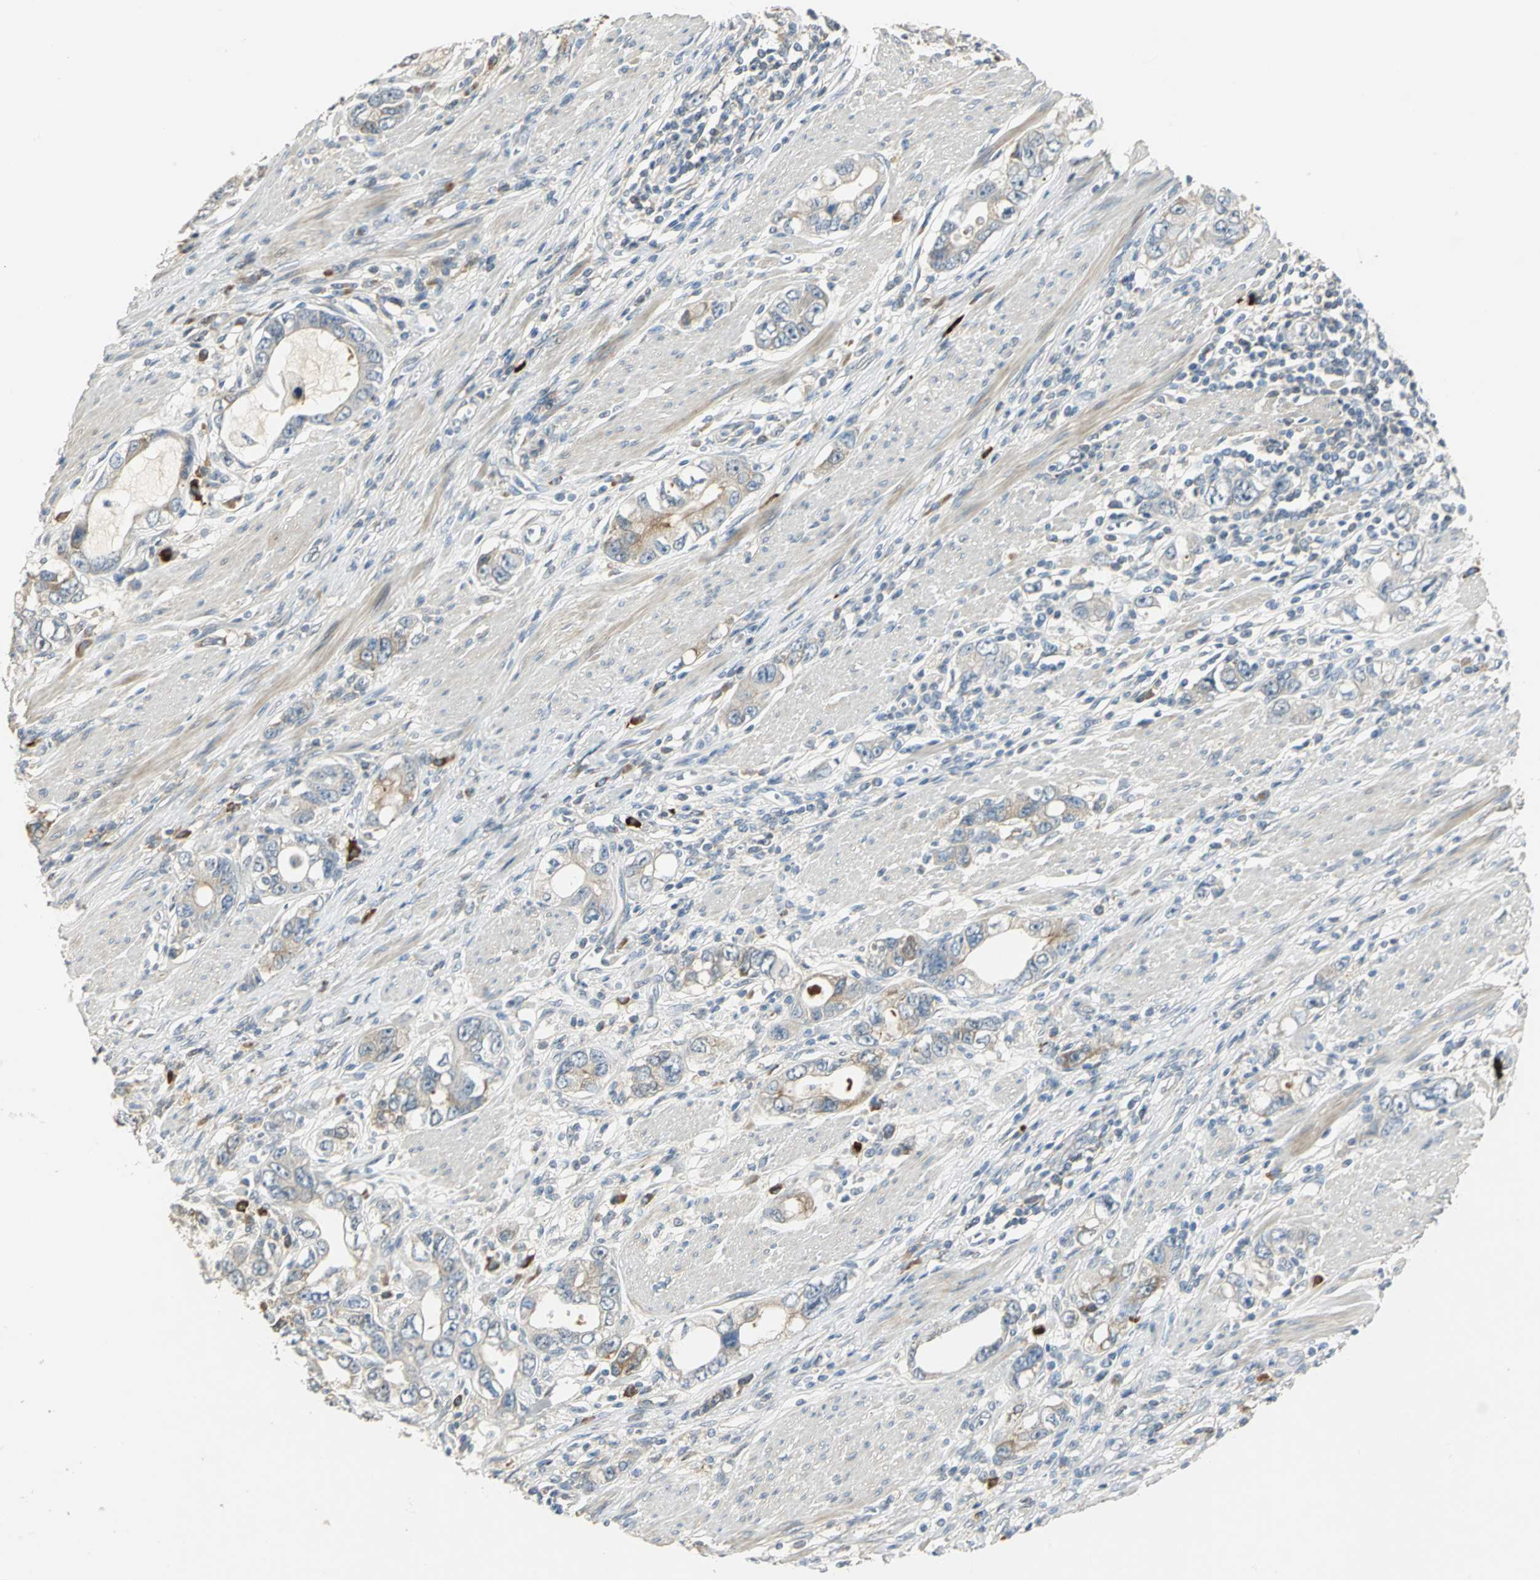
{"staining": {"intensity": "moderate", "quantity": "<25%", "location": "cytoplasmic/membranous"}, "tissue": "stomach cancer", "cell_type": "Tumor cells", "image_type": "cancer", "snomed": [{"axis": "morphology", "description": "Adenocarcinoma, NOS"}, {"axis": "topography", "description": "Stomach, lower"}], "caption": "Stomach cancer stained with IHC demonstrates moderate cytoplasmic/membranous positivity in approximately <25% of tumor cells. The staining is performed using DAB brown chromogen to label protein expression. The nuclei are counter-stained blue using hematoxylin.", "gene": "PROC", "patient": {"sex": "female", "age": 93}}